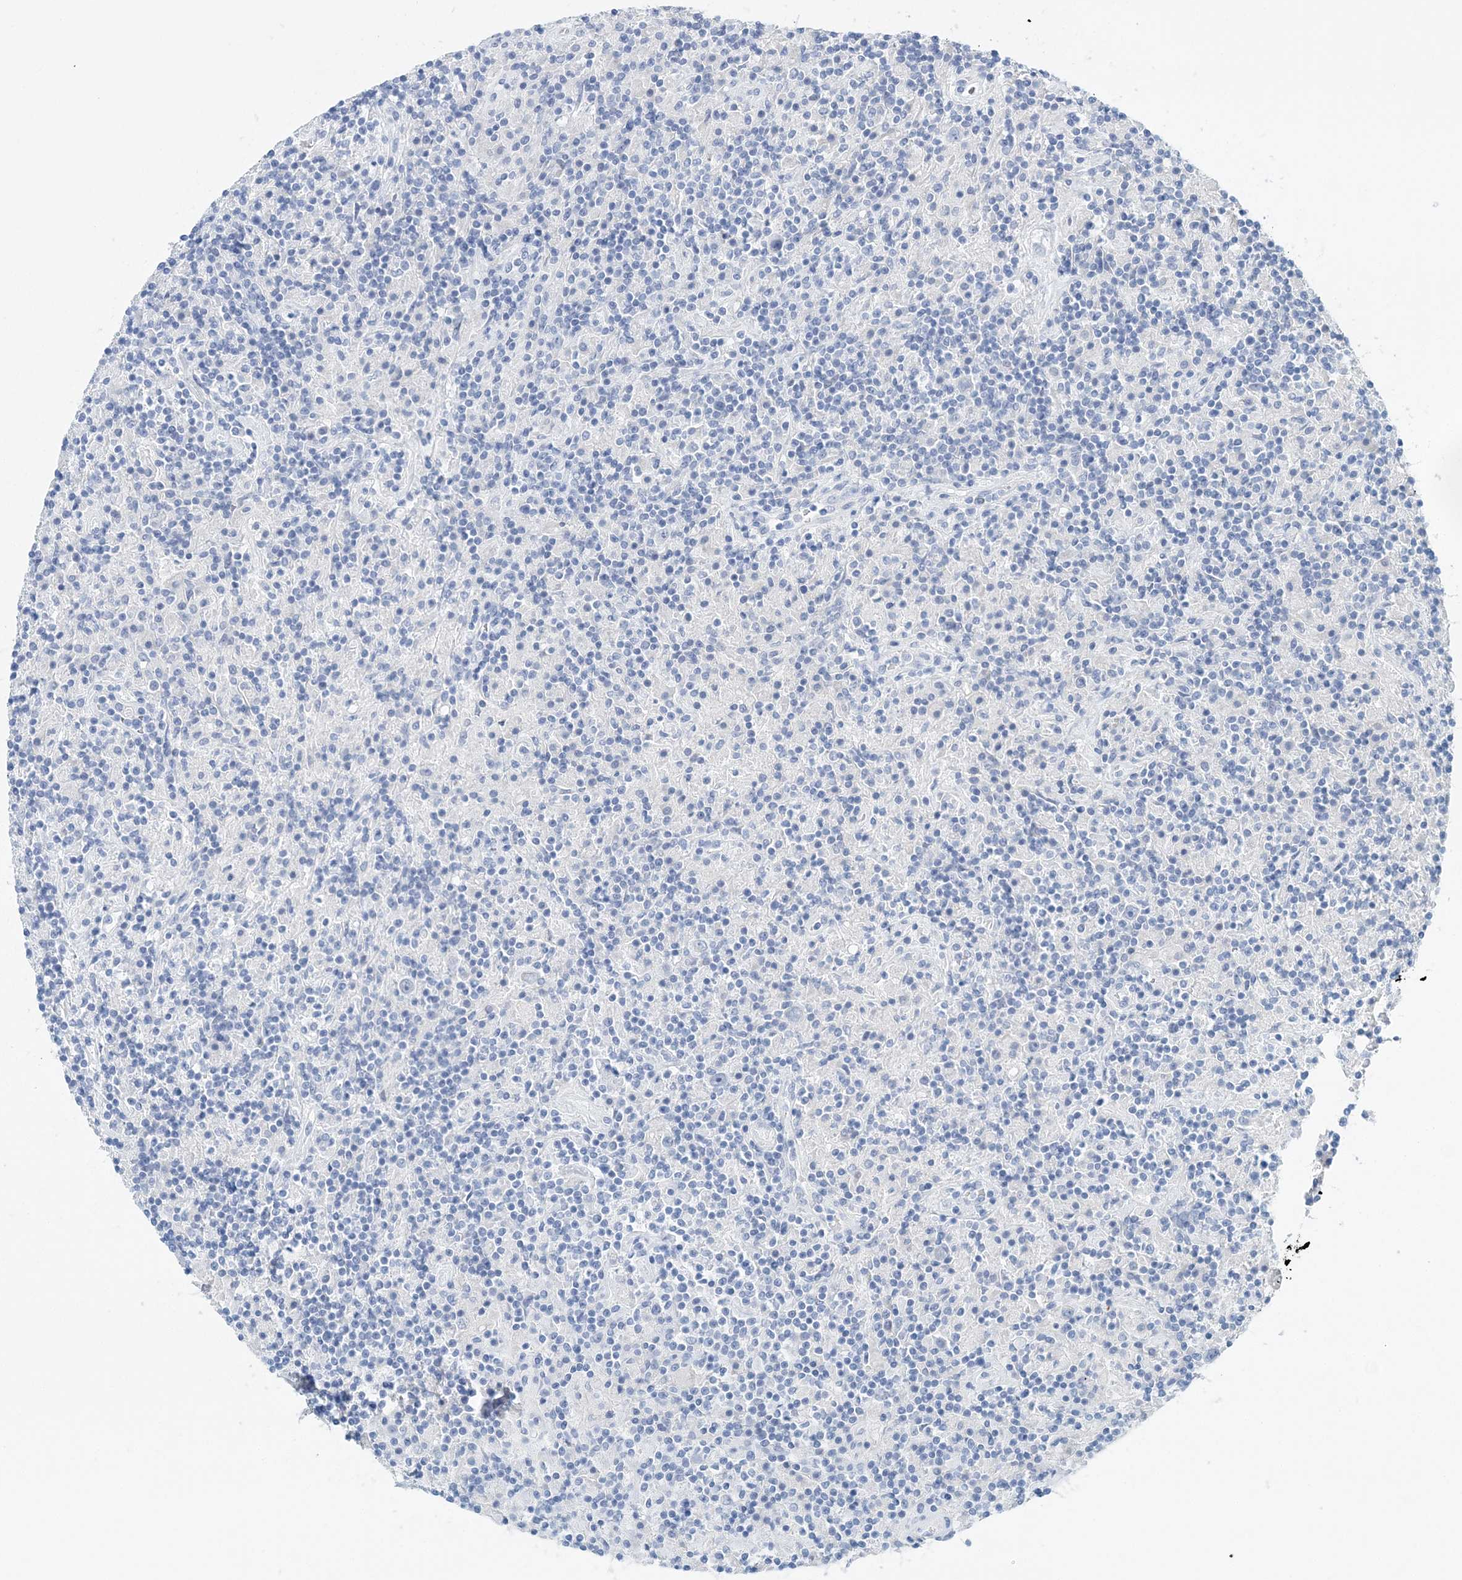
{"staining": {"intensity": "negative", "quantity": "none", "location": "none"}, "tissue": "lymphoma", "cell_type": "Tumor cells", "image_type": "cancer", "snomed": [{"axis": "morphology", "description": "Hodgkin's disease, NOS"}, {"axis": "topography", "description": "Lymph node"}], "caption": "Immunohistochemistry (IHC) image of neoplastic tissue: Hodgkin's disease stained with DAB (3,3'-diaminobenzidine) reveals no significant protein staining in tumor cells. (IHC, brightfield microscopy, high magnification).", "gene": "LRRIQ4", "patient": {"sex": "male", "age": 70}}